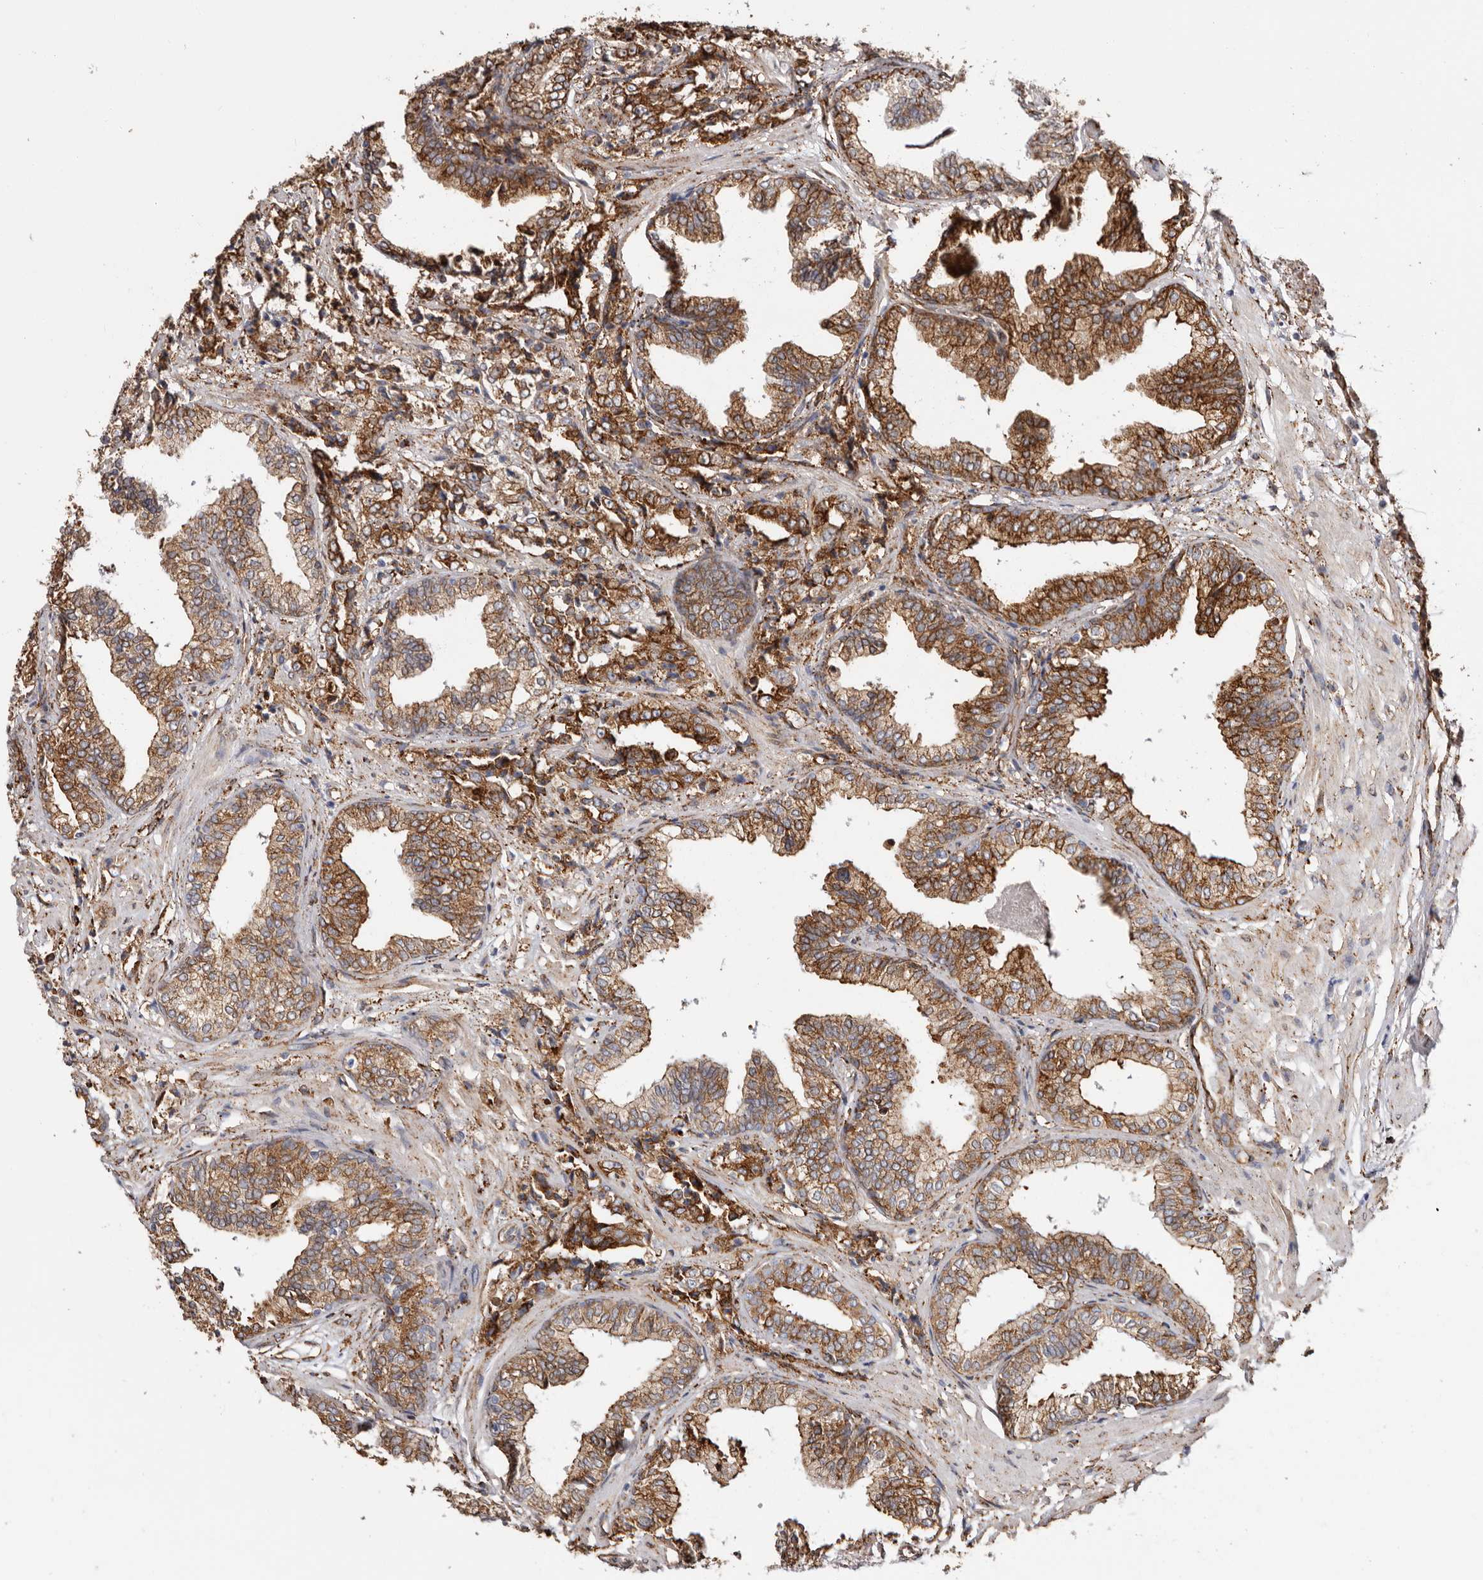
{"staining": {"intensity": "strong", "quantity": ">75%", "location": "cytoplasmic/membranous"}, "tissue": "prostate cancer", "cell_type": "Tumor cells", "image_type": "cancer", "snomed": [{"axis": "morphology", "description": "Adenocarcinoma, High grade"}, {"axis": "topography", "description": "Prostate"}], "caption": "Brown immunohistochemical staining in human prostate adenocarcinoma (high-grade) reveals strong cytoplasmic/membranous staining in approximately >75% of tumor cells.", "gene": "SEMA3E", "patient": {"sex": "male", "age": 71}}